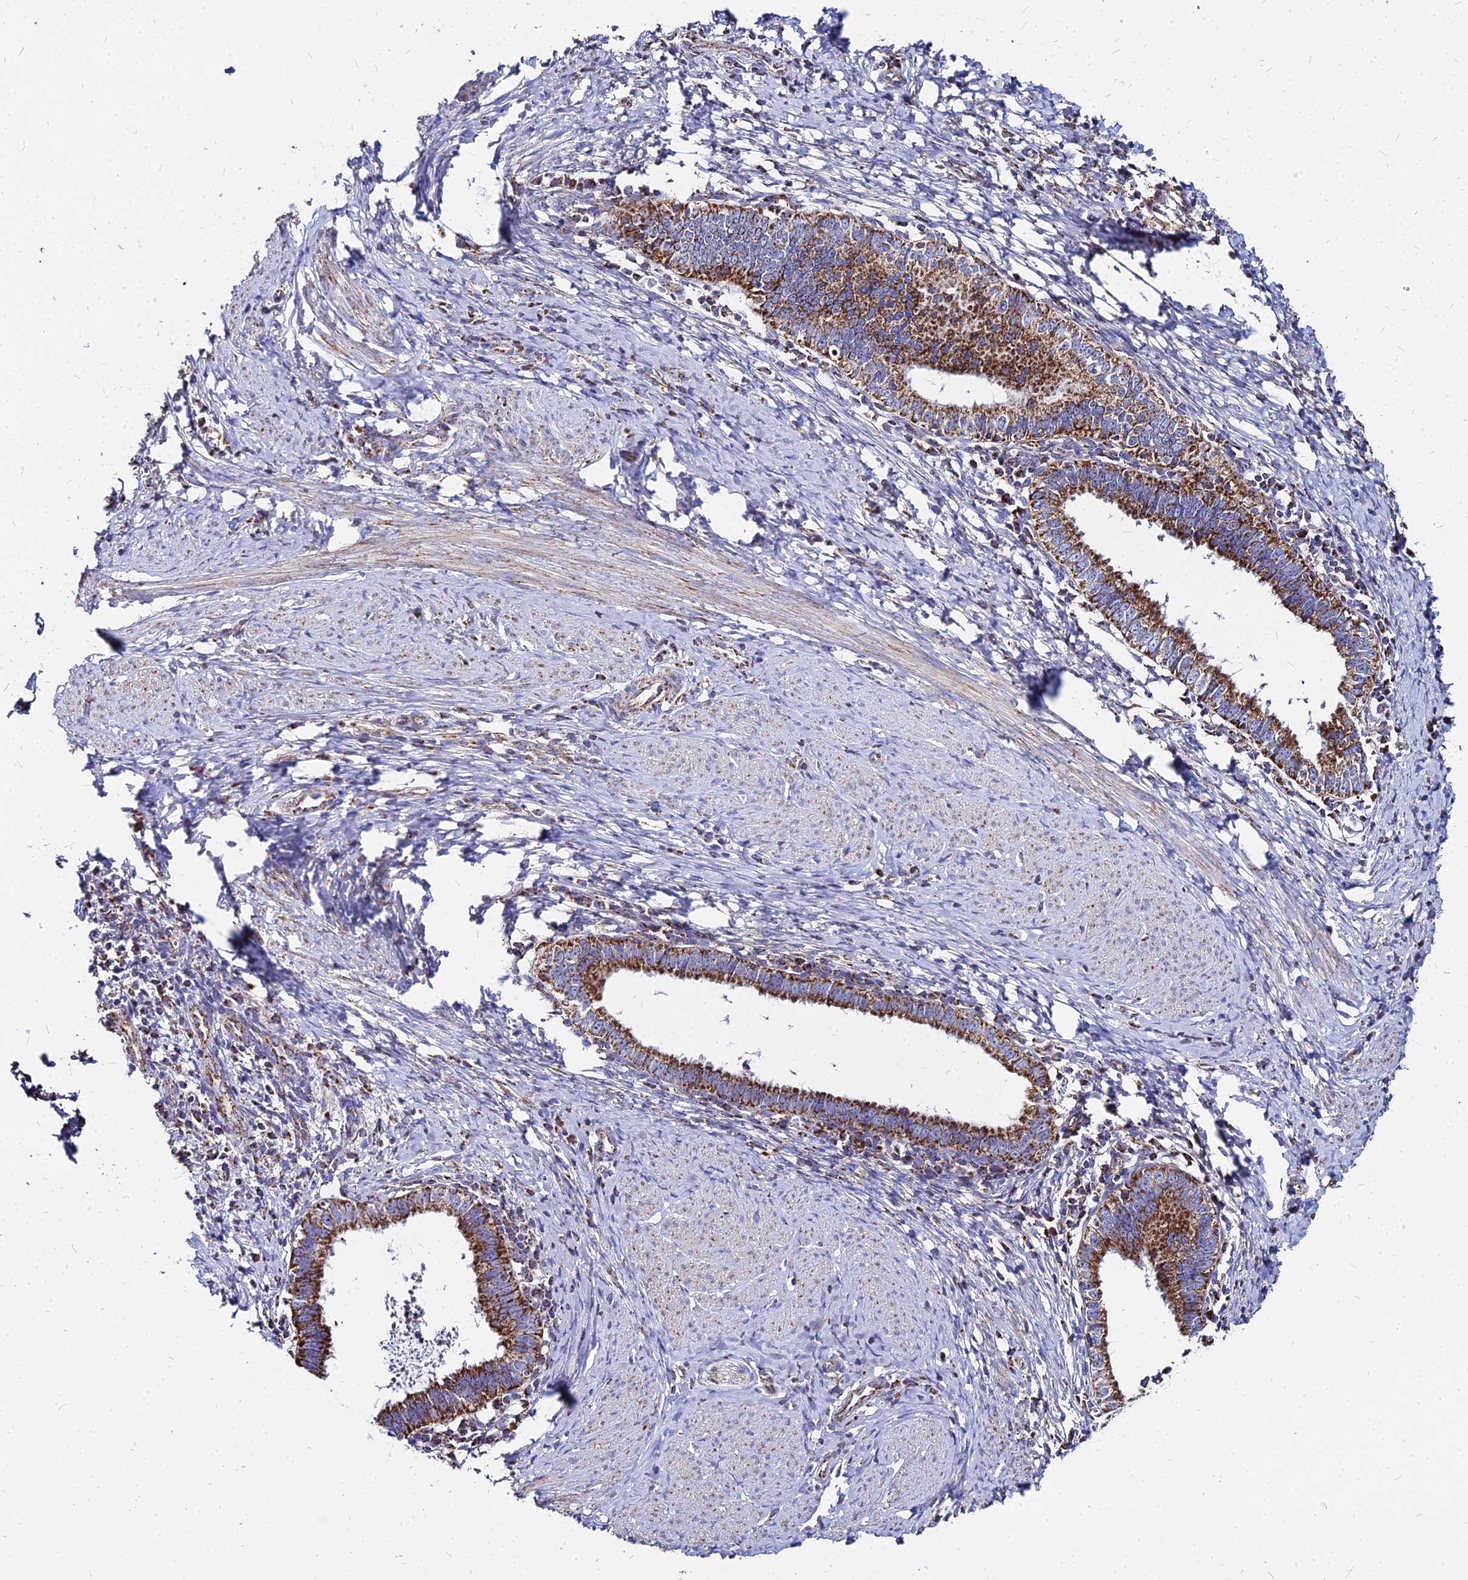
{"staining": {"intensity": "strong", "quantity": ">75%", "location": "cytoplasmic/membranous"}, "tissue": "cervical cancer", "cell_type": "Tumor cells", "image_type": "cancer", "snomed": [{"axis": "morphology", "description": "Adenocarcinoma, NOS"}, {"axis": "topography", "description": "Cervix"}], "caption": "A photomicrograph of human adenocarcinoma (cervical) stained for a protein reveals strong cytoplasmic/membranous brown staining in tumor cells.", "gene": "DLD", "patient": {"sex": "female", "age": 36}}